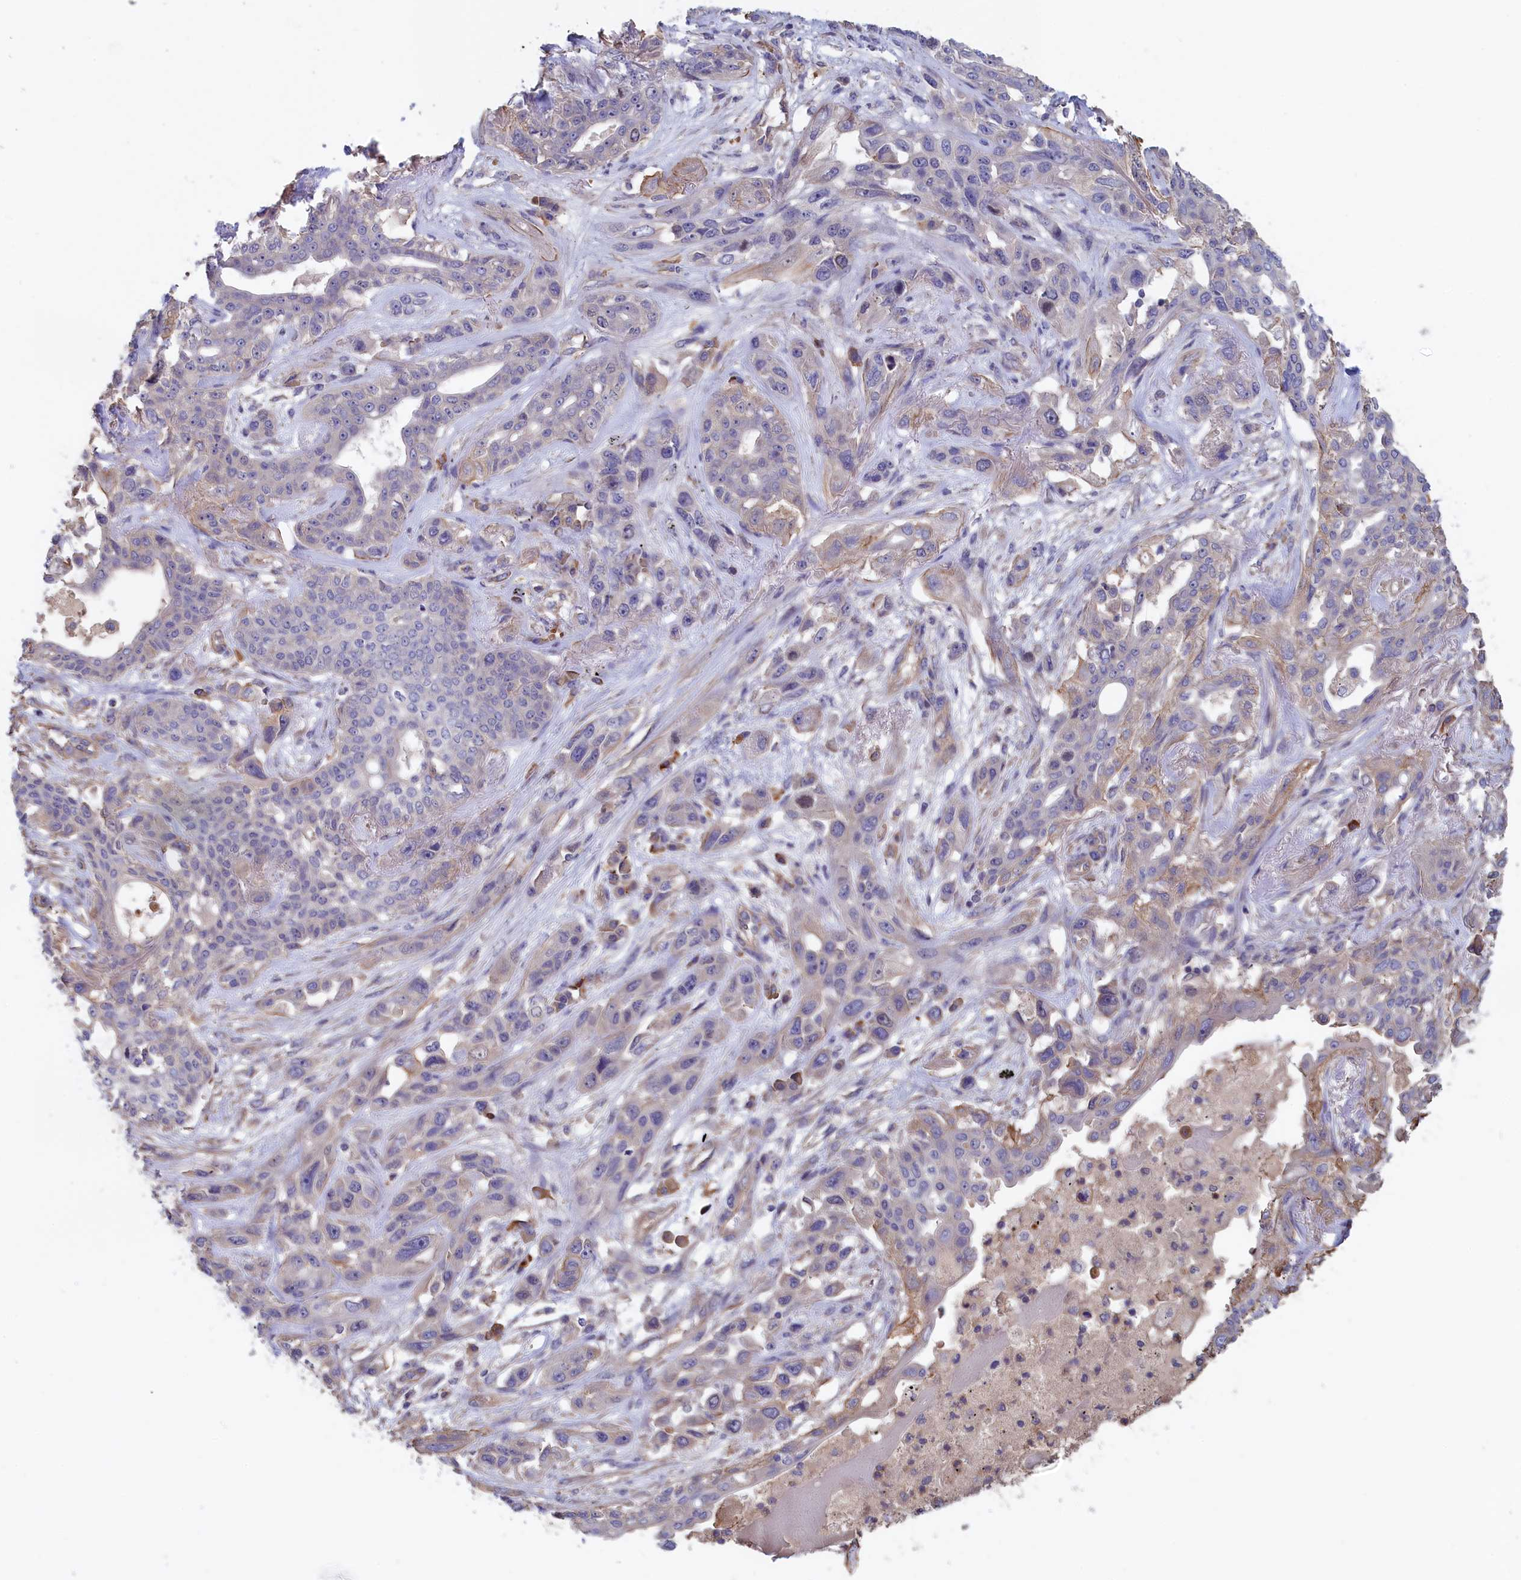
{"staining": {"intensity": "negative", "quantity": "none", "location": "none"}, "tissue": "lung cancer", "cell_type": "Tumor cells", "image_type": "cancer", "snomed": [{"axis": "morphology", "description": "Squamous cell carcinoma, NOS"}, {"axis": "topography", "description": "Lung"}], "caption": "The immunohistochemistry photomicrograph has no significant expression in tumor cells of lung squamous cell carcinoma tissue. (DAB (3,3'-diaminobenzidine) IHC visualized using brightfield microscopy, high magnification).", "gene": "ANKRD2", "patient": {"sex": "female", "age": 70}}